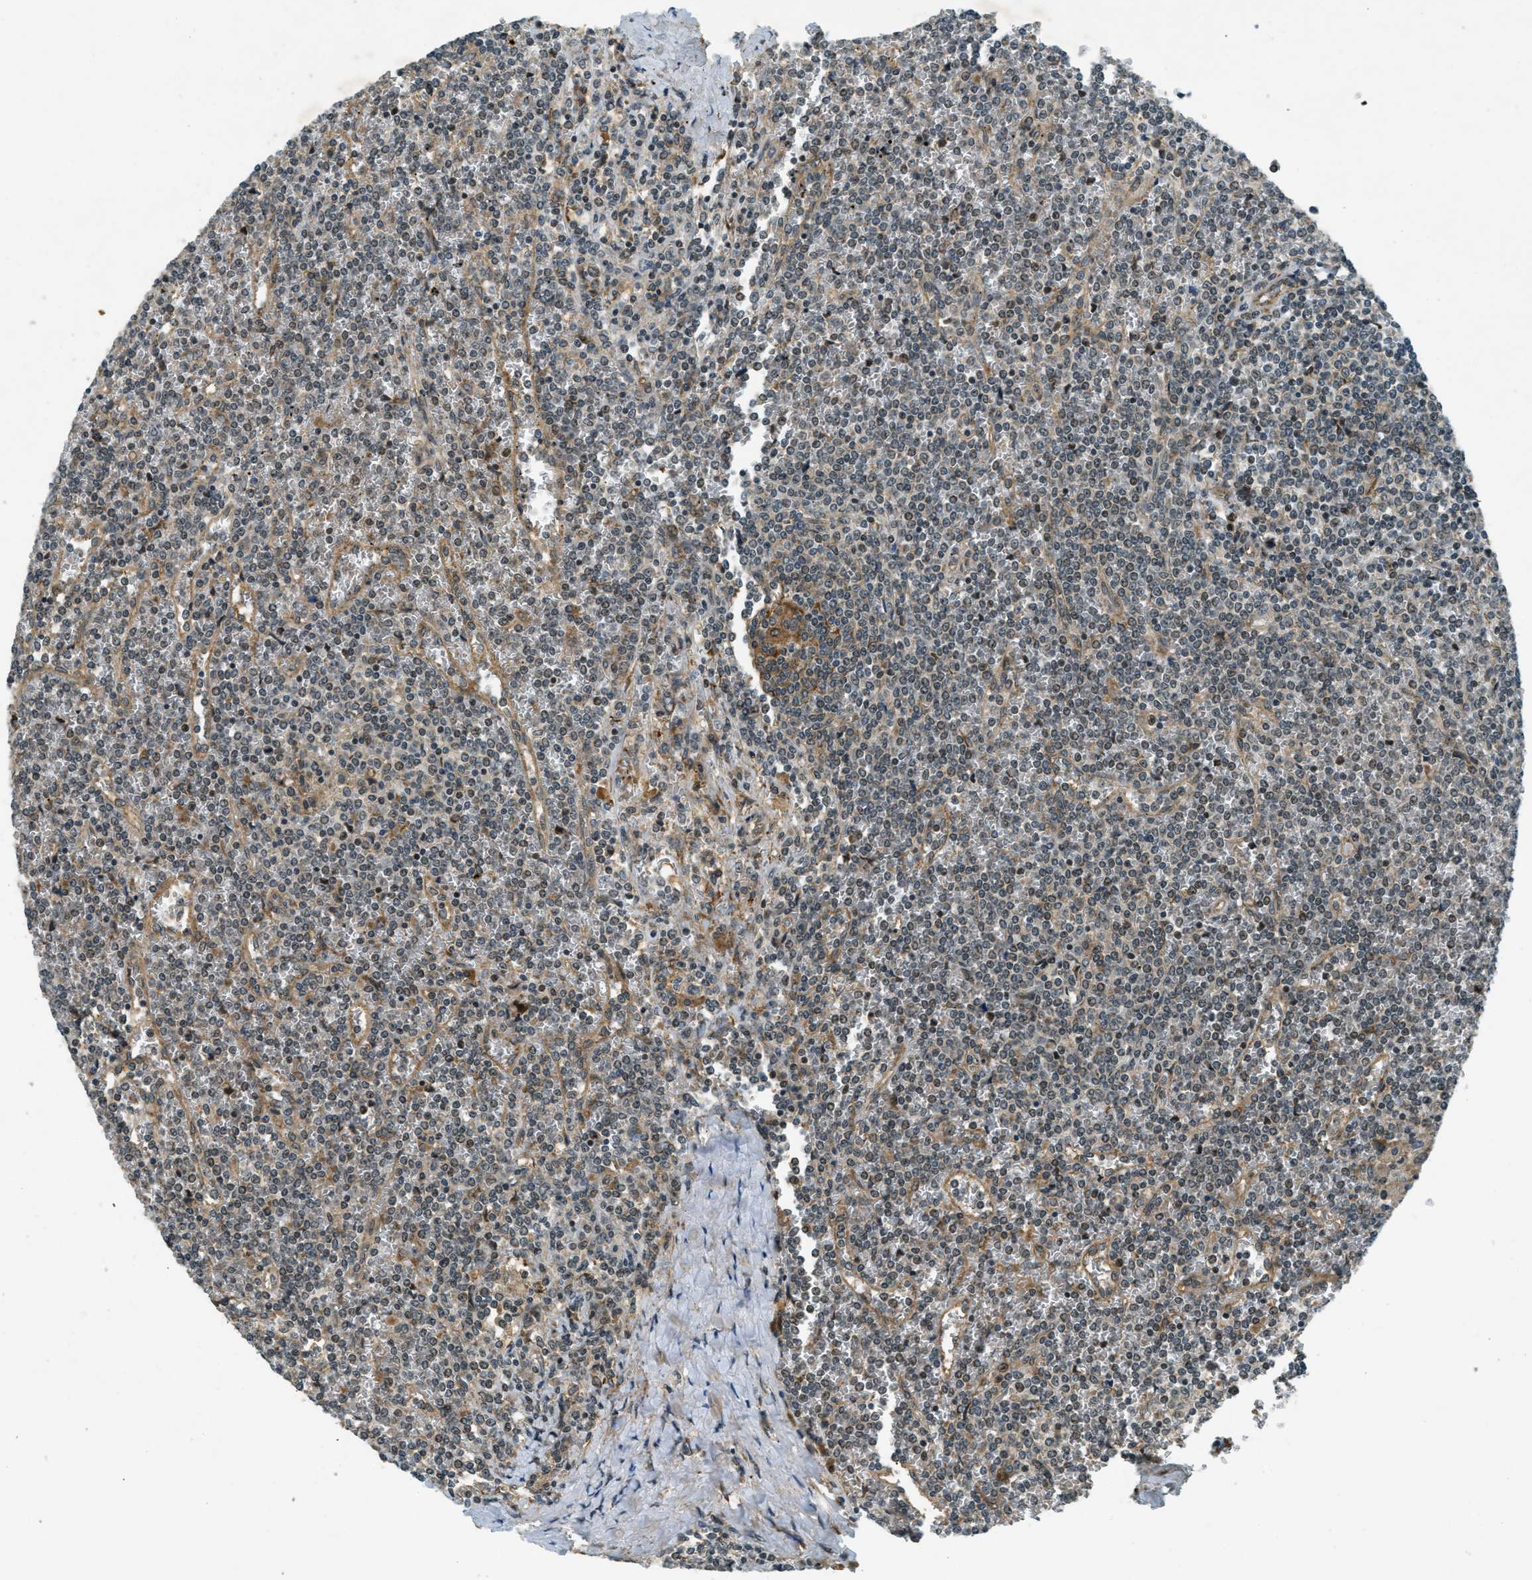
{"staining": {"intensity": "negative", "quantity": "none", "location": "none"}, "tissue": "lymphoma", "cell_type": "Tumor cells", "image_type": "cancer", "snomed": [{"axis": "morphology", "description": "Malignant lymphoma, non-Hodgkin's type, Low grade"}, {"axis": "topography", "description": "Spleen"}], "caption": "Tumor cells are negative for brown protein staining in malignant lymphoma, non-Hodgkin's type (low-grade).", "gene": "EIF2AK3", "patient": {"sex": "female", "age": 19}}